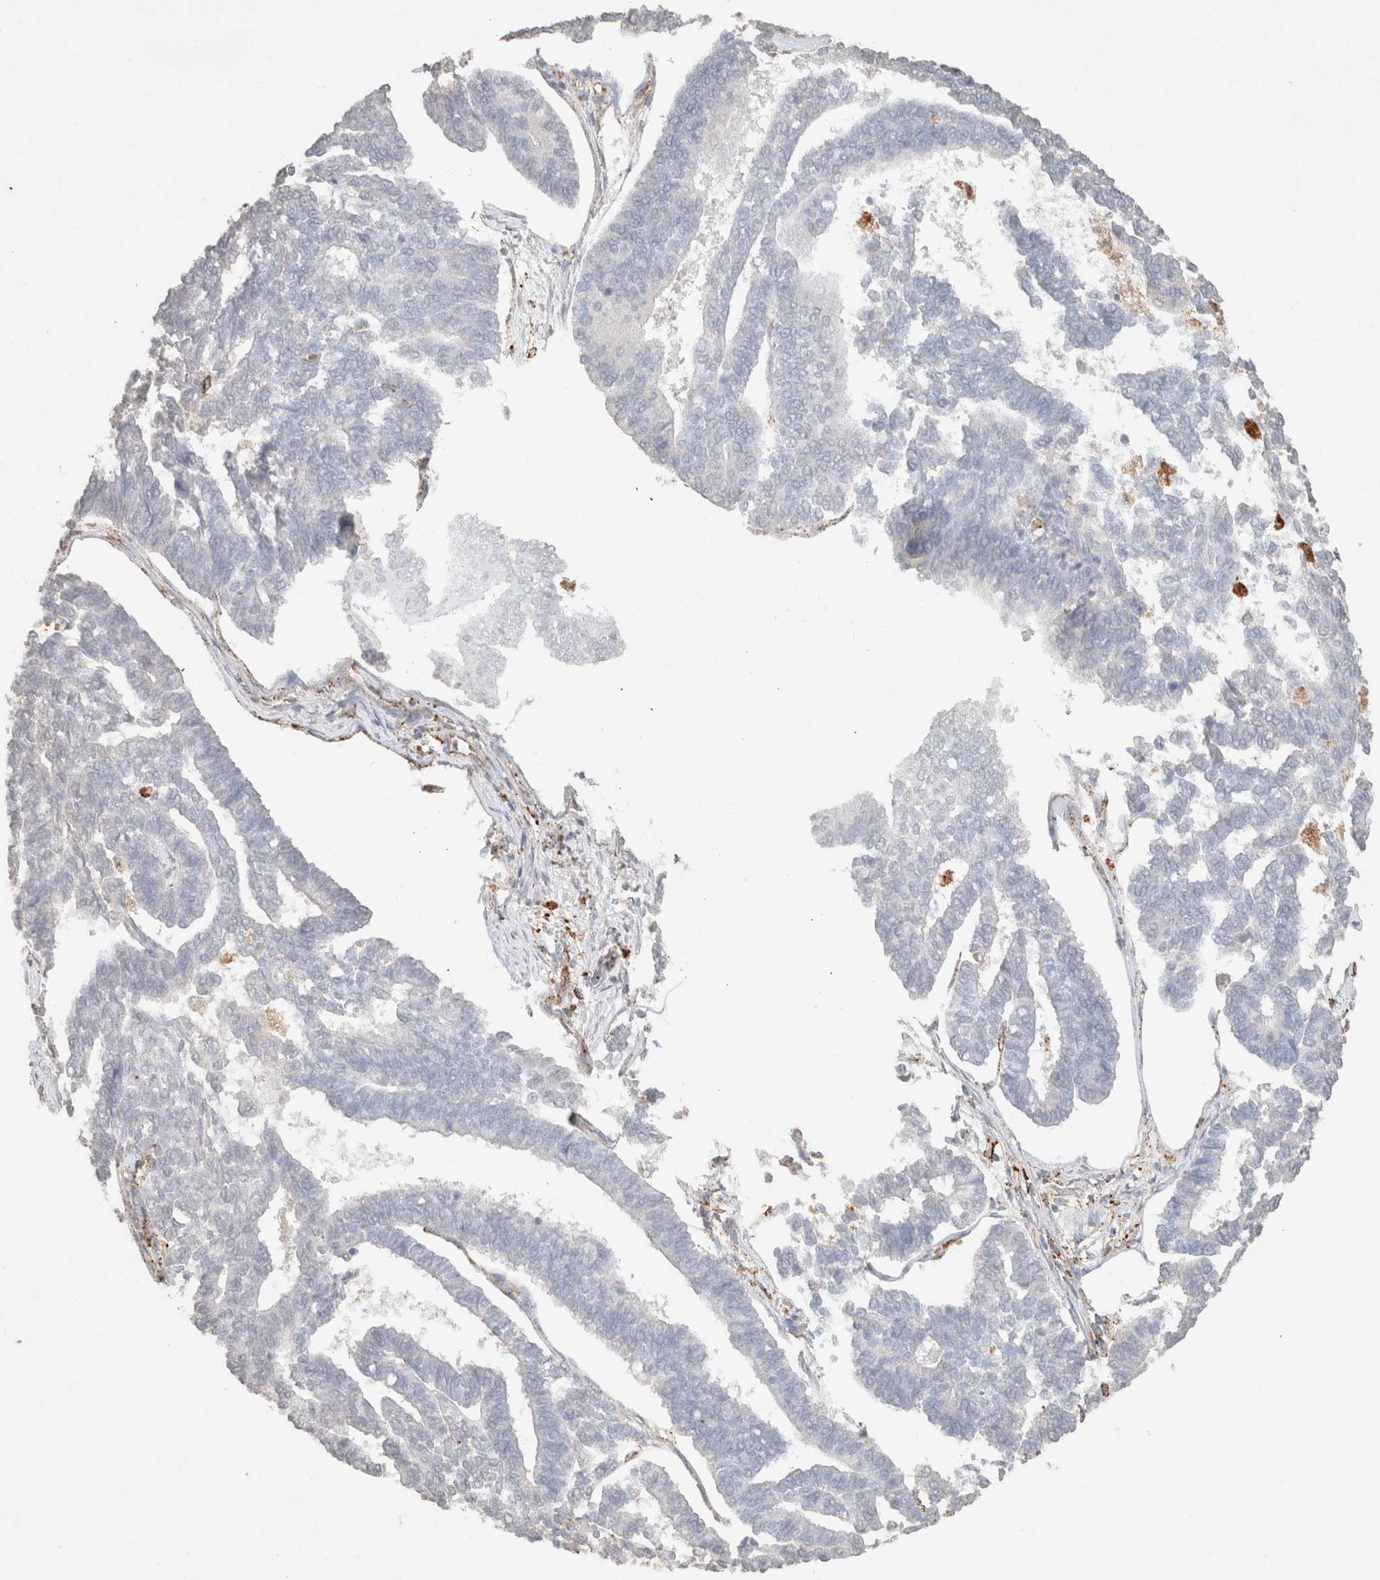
{"staining": {"intensity": "negative", "quantity": "none", "location": "none"}, "tissue": "endometrial cancer", "cell_type": "Tumor cells", "image_type": "cancer", "snomed": [{"axis": "morphology", "description": "Adenocarcinoma, NOS"}, {"axis": "topography", "description": "Endometrium"}], "caption": "High magnification brightfield microscopy of endometrial cancer (adenocarcinoma) stained with DAB (3,3'-diaminobenzidine) (brown) and counterstained with hematoxylin (blue): tumor cells show no significant expression.", "gene": "CTSC", "patient": {"sex": "female", "age": 70}}